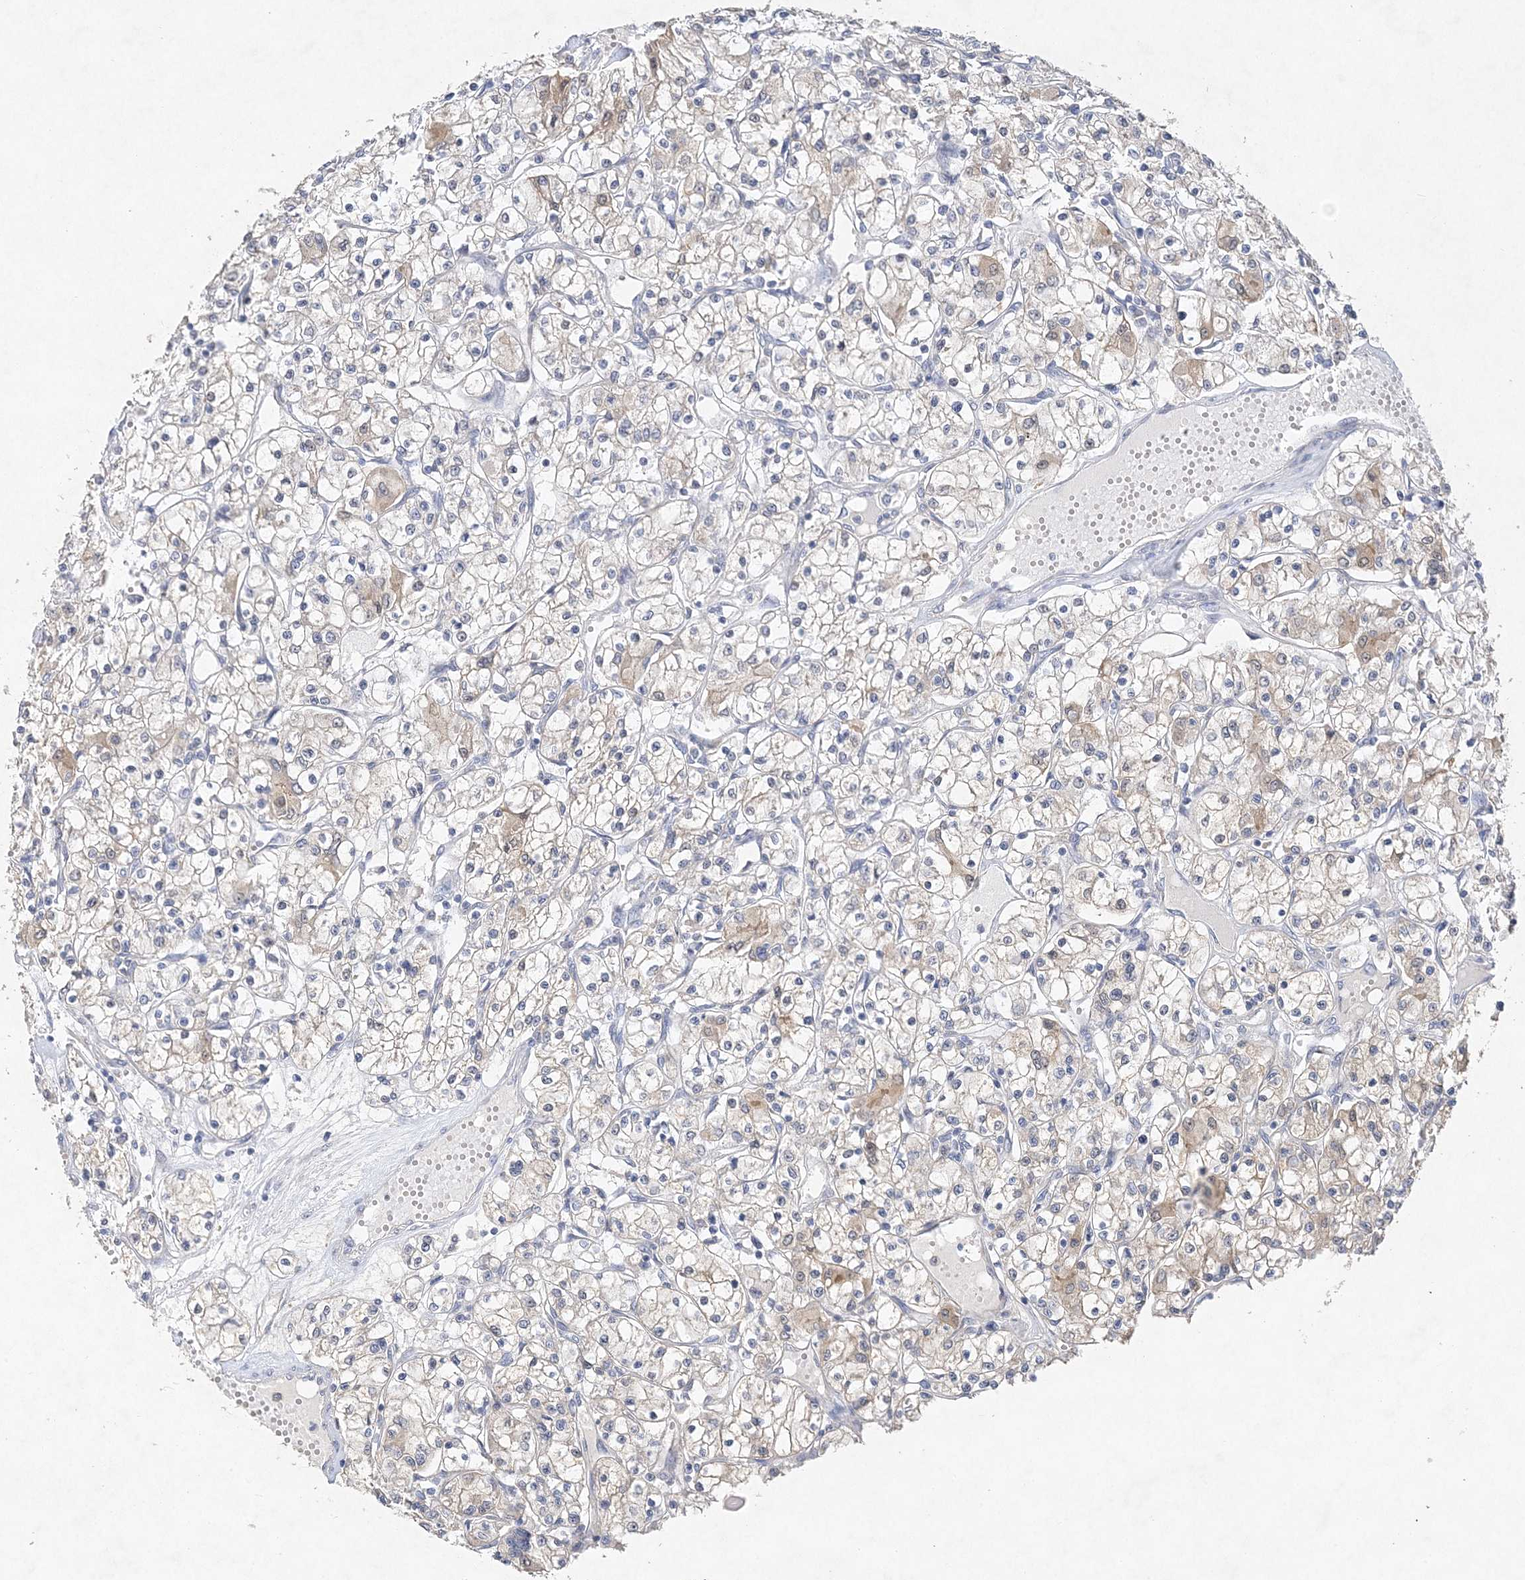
{"staining": {"intensity": "weak", "quantity": "25%-75%", "location": "cytoplasmic/membranous"}, "tissue": "renal cancer", "cell_type": "Tumor cells", "image_type": "cancer", "snomed": [{"axis": "morphology", "description": "Adenocarcinoma, NOS"}, {"axis": "topography", "description": "Kidney"}], "caption": "Immunohistochemical staining of human renal cancer (adenocarcinoma) displays low levels of weak cytoplasmic/membranous protein staining in about 25%-75% of tumor cells.", "gene": "MAT2B", "patient": {"sex": "female", "age": 59}}